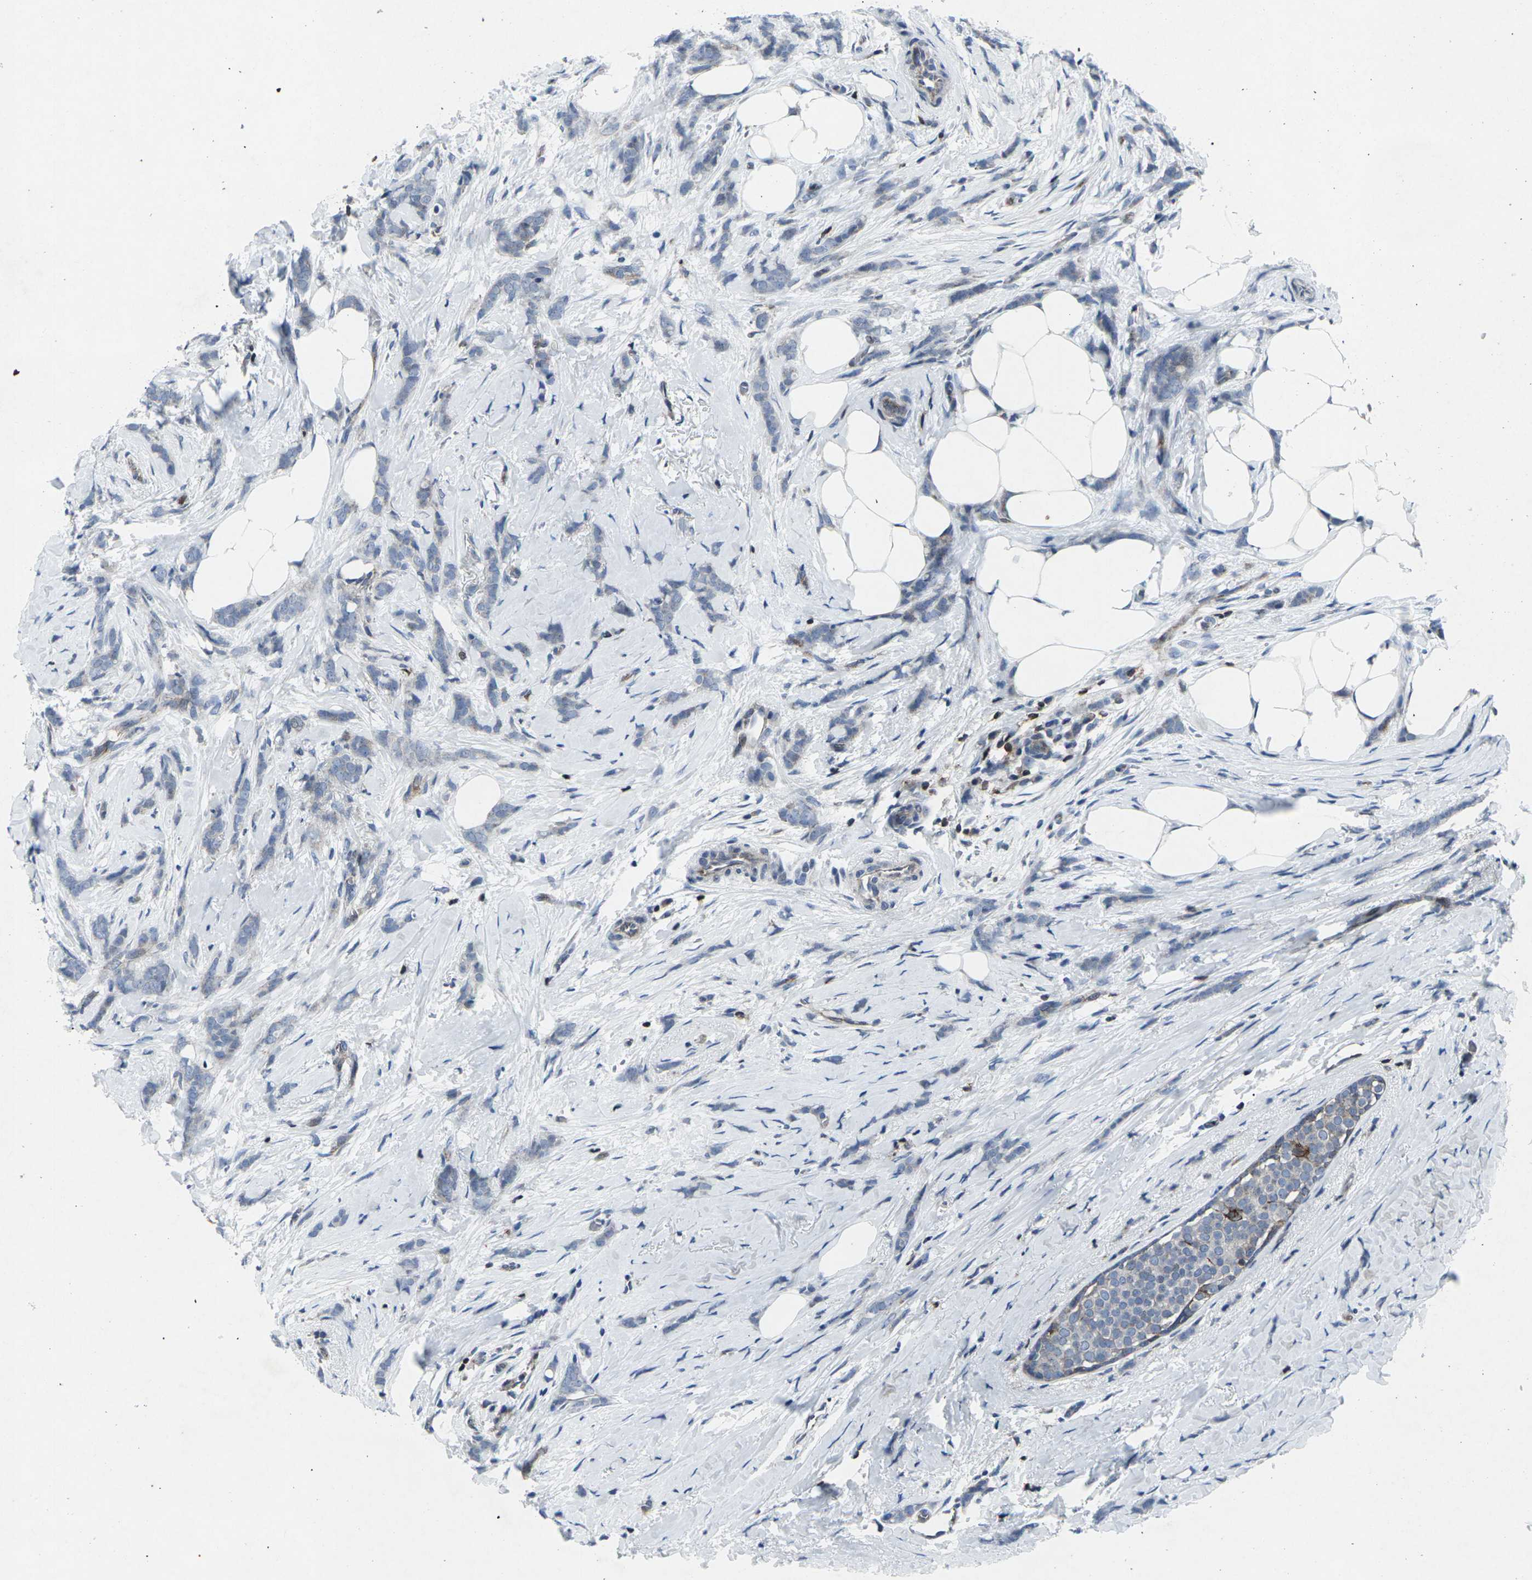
{"staining": {"intensity": "negative", "quantity": "none", "location": "none"}, "tissue": "breast cancer", "cell_type": "Tumor cells", "image_type": "cancer", "snomed": [{"axis": "morphology", "description": "Lobular carcinoma, in situ"}, {"axis": "morphology", "description": "Lobular carcinoma"}, {"axis": "topography", "description": "Breast"}], "caption": "The immunohistochemistry (IHC) image has no significant positivity in tumor cells of breast cancer (lobular carcinoma) tissue.", "gene": "STAT4", "patient": {"sex": "female", "age": 41}}